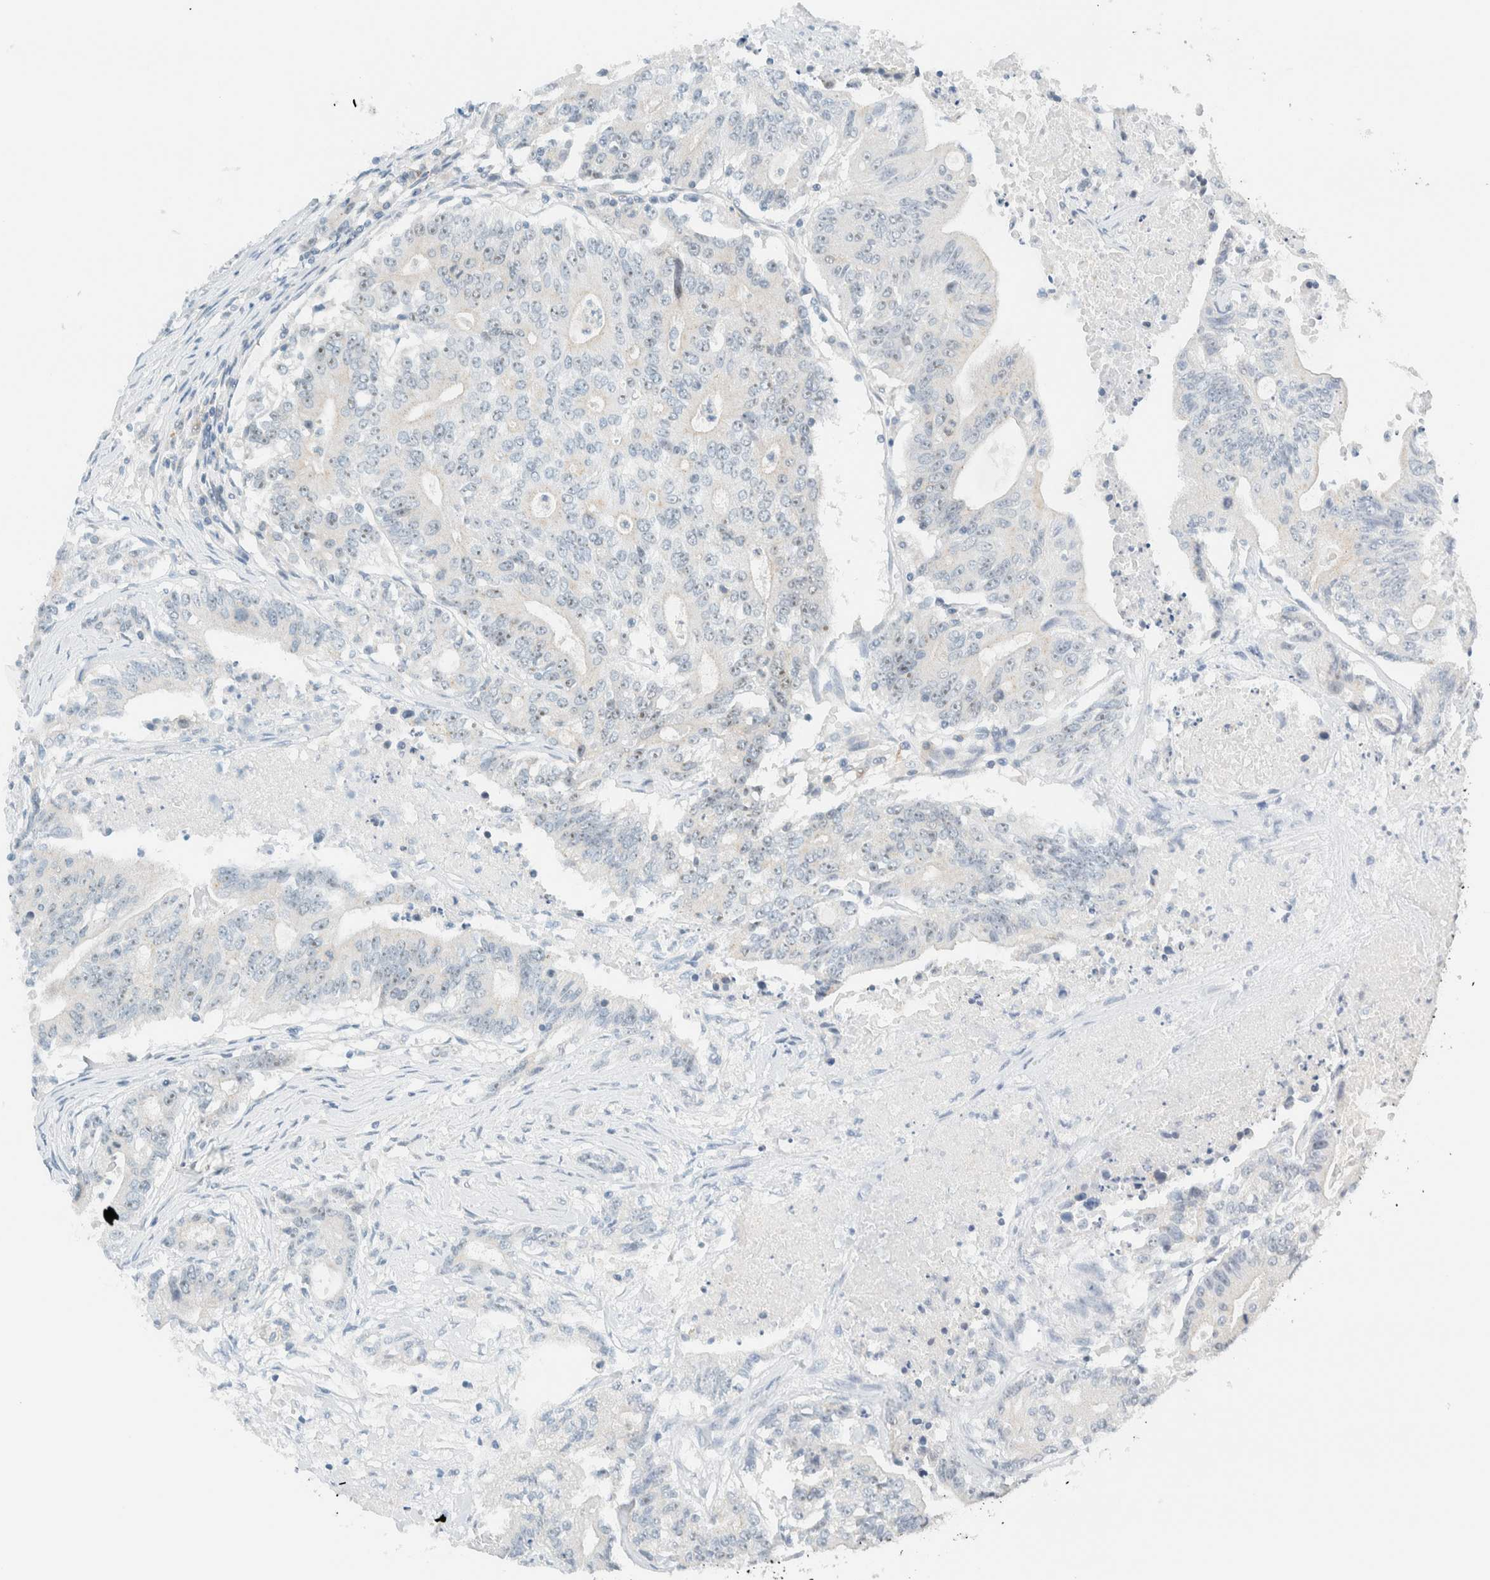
{"staining": {"intensity": "weak", "quantity": "<25%", "location": "nuclear"}, "tissue": "colorectal cancer", "cell_type": "Tumor cells", "image_type": "cancer", "snomed": [{"axis": "morphology", "description": "Adenocarcinoma, NOS"}, {"axis": "topography", "description": "Colon"}], "caption": "Photomicrograph shows no significant protein staining in tumor cells of colorectal cancer.", "gene": "NDE1", "patient": {"sex": "female", "age": 77}}